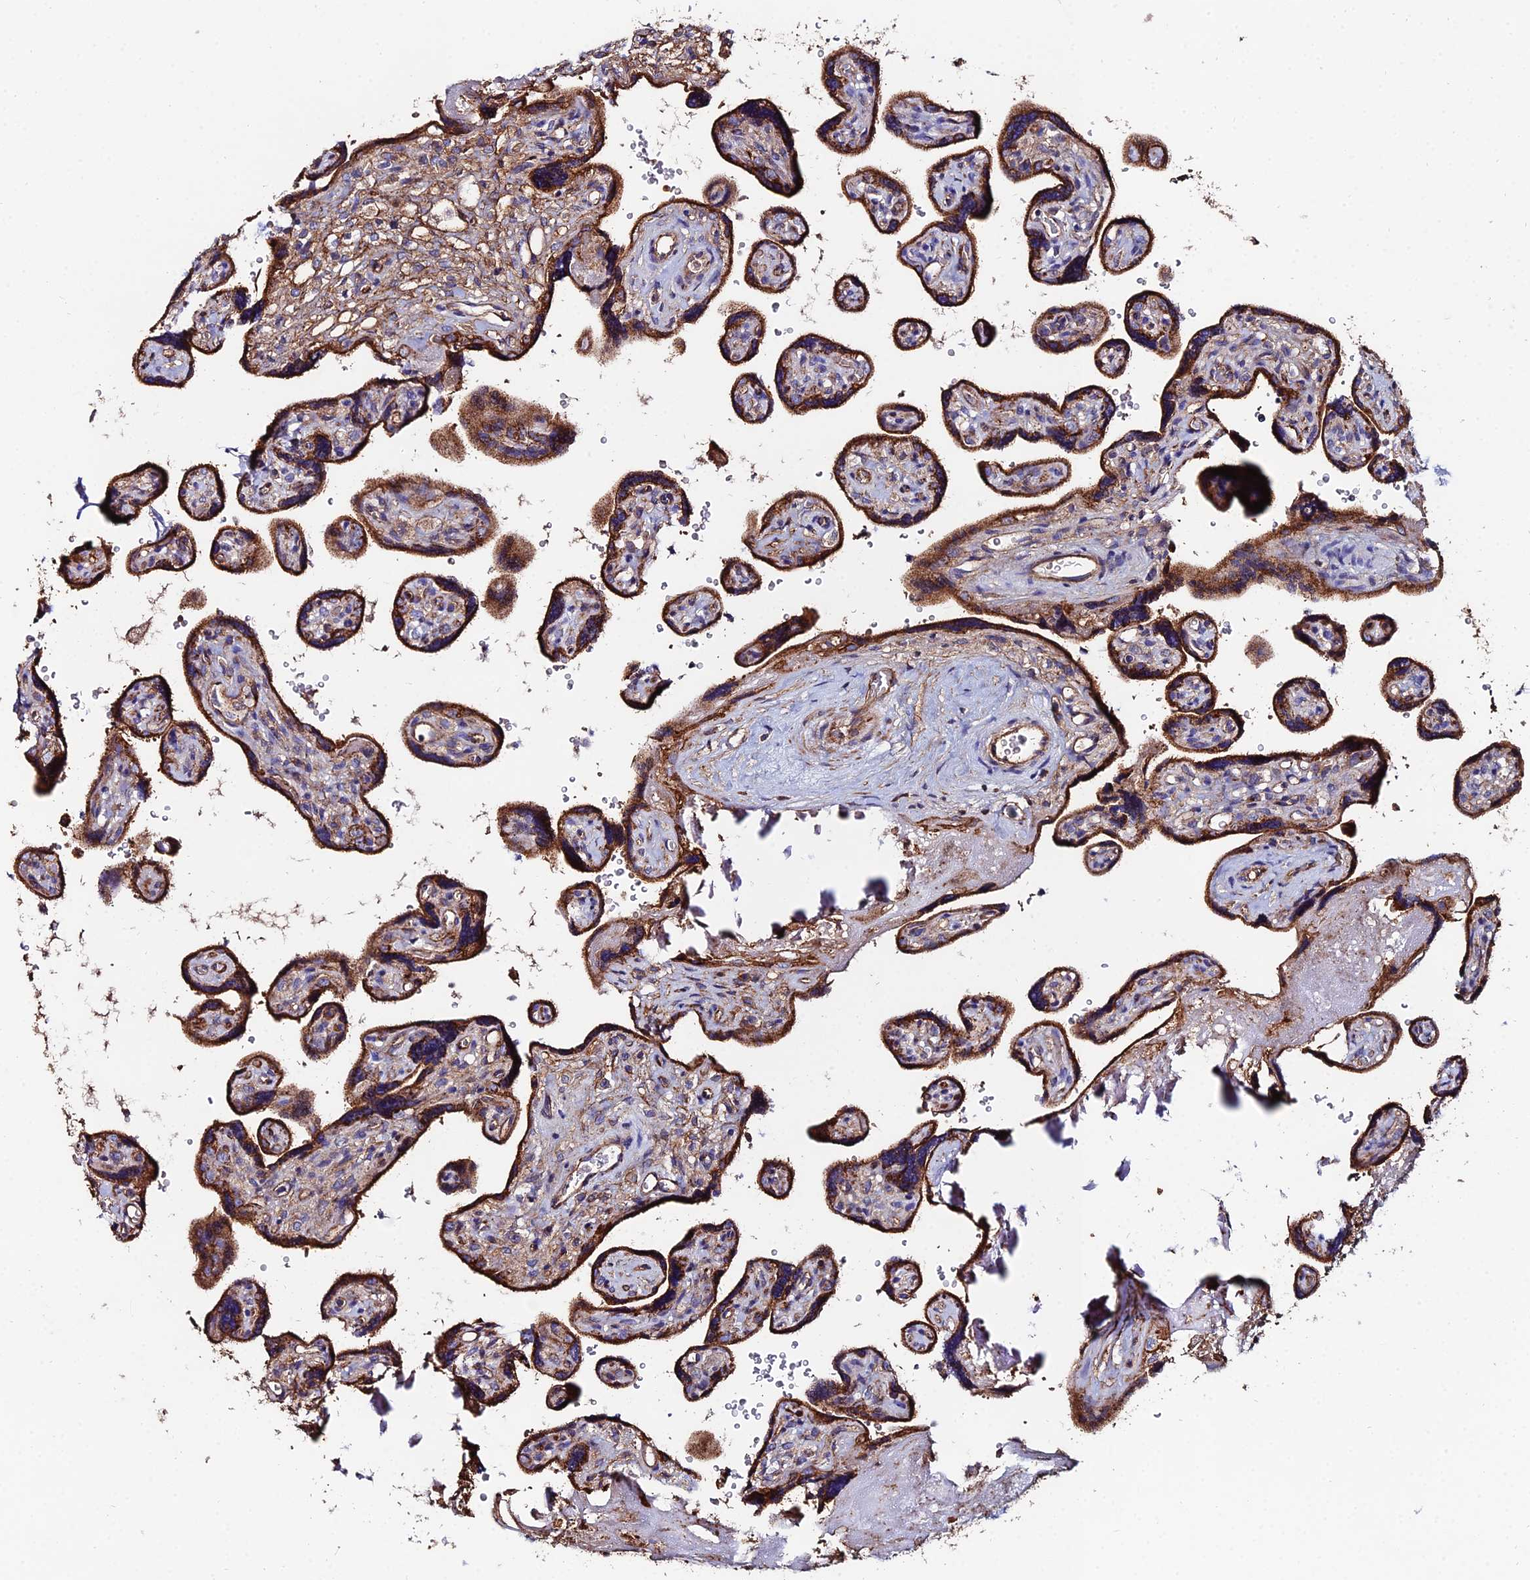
{"staining": {"intensity": "strong", "quantity": "25%-75%", "location": "cytoplasmic/membranous"}, "tissue": "placenta", "cell_type": "Decidual cells", "image_type": "normal", "snomed": [{"axis": "morphology", "description": "Normal tissue, NOS"}, {"axis": "topography", "description": "Placenta"}], "caption": "About 25%-75% of decidual cells in normal human placenta reveal strong cytoplasmic/membranous protein positivity as visualized by brown immunohistochemical staining.", "gene": "C6", "patient": {"sex": "female", "age": 39}}